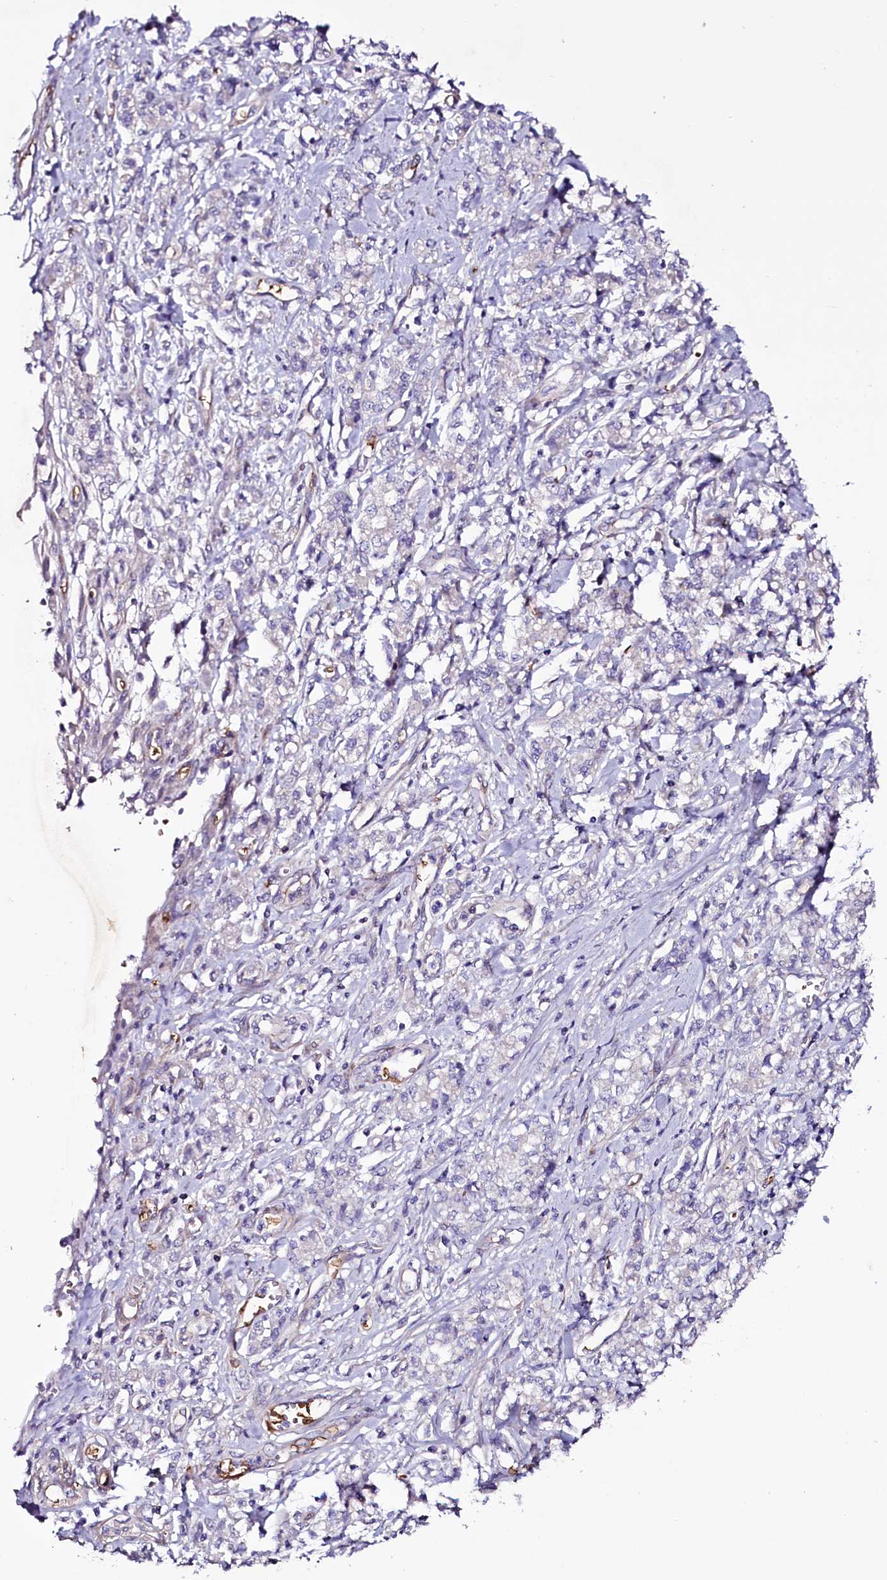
{"staining": {"intensity": "negative", "quantity": "none", "location": "none"}, "tissue": "stomach cancer", "cell_type": "Tumor cells", "image_type": "cancer", "snomed": [{"axis": "morphology", "description": "Adenocarcinoma, NOS"}, {"axis": "topography", "description": "Stomach"}], "caption": "Image shows no significant protein staining in tumor cells of stomach adenocarcinoma. (DAB (3,3'-diaminobenzidine) IHC visualized using brightfield microscopy, high magnification).", "gene": "MEX3C", "patient": {"sex": "female", "age": 76}}